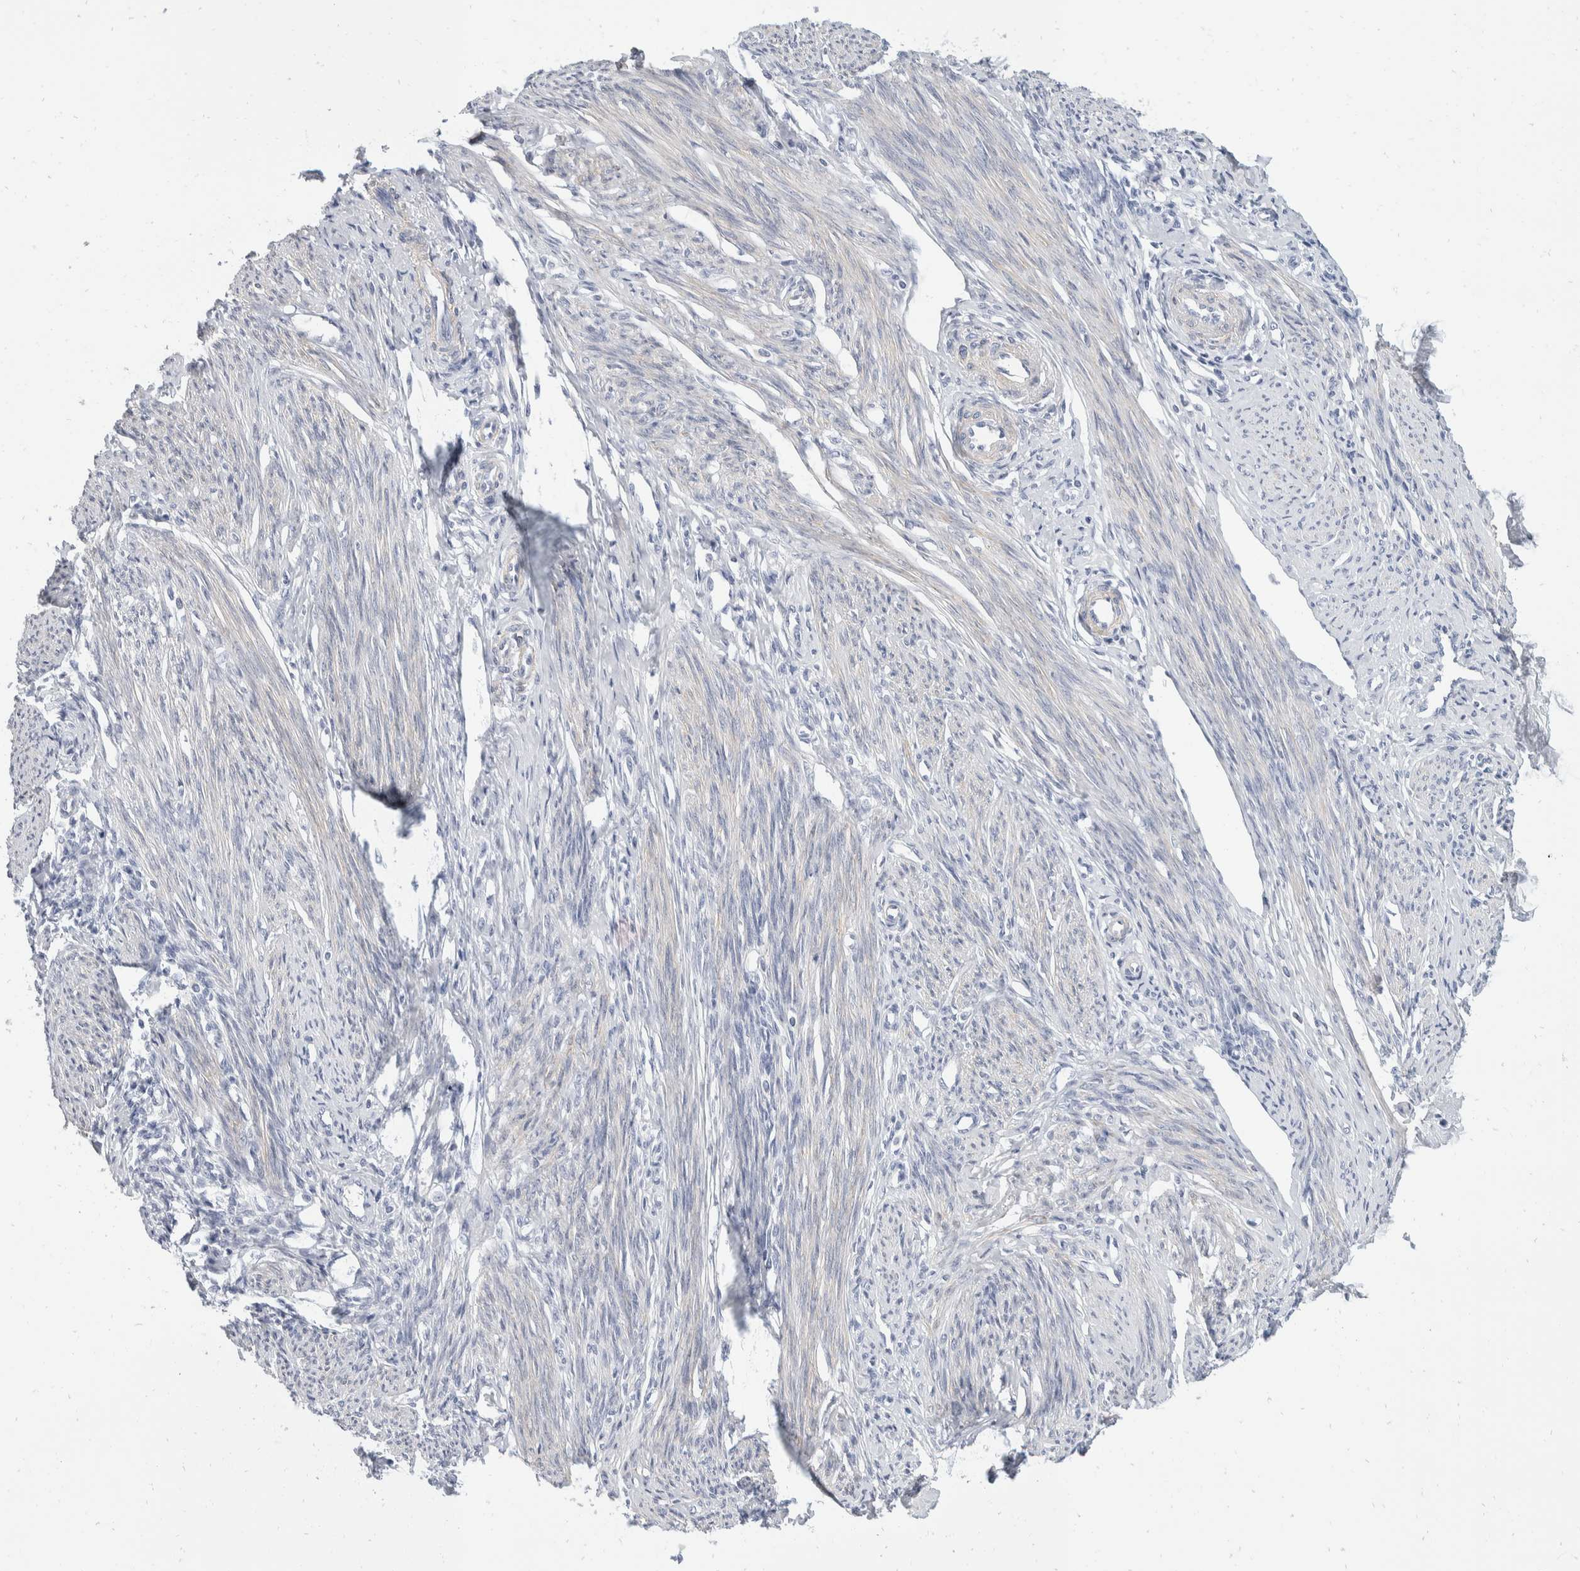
{"staining": {"intensity": "negative", "quantity": "none", "location": "none"}, "tissue": "endometrium", "cell_type": "Cells in endometrial stroma", "image_type": "normal", "snomed": [{"axis": "morphology", "description": "Normal tissue, NOS"}, {"axis": "topography", "description": "Endometrium"}], "caption": "The immunohistochemistry image has no significant expression in cells in endometrial stroma of endometrium.", "gene": "CATSPERD", "patient": {"sex": "female", "age": 56}}